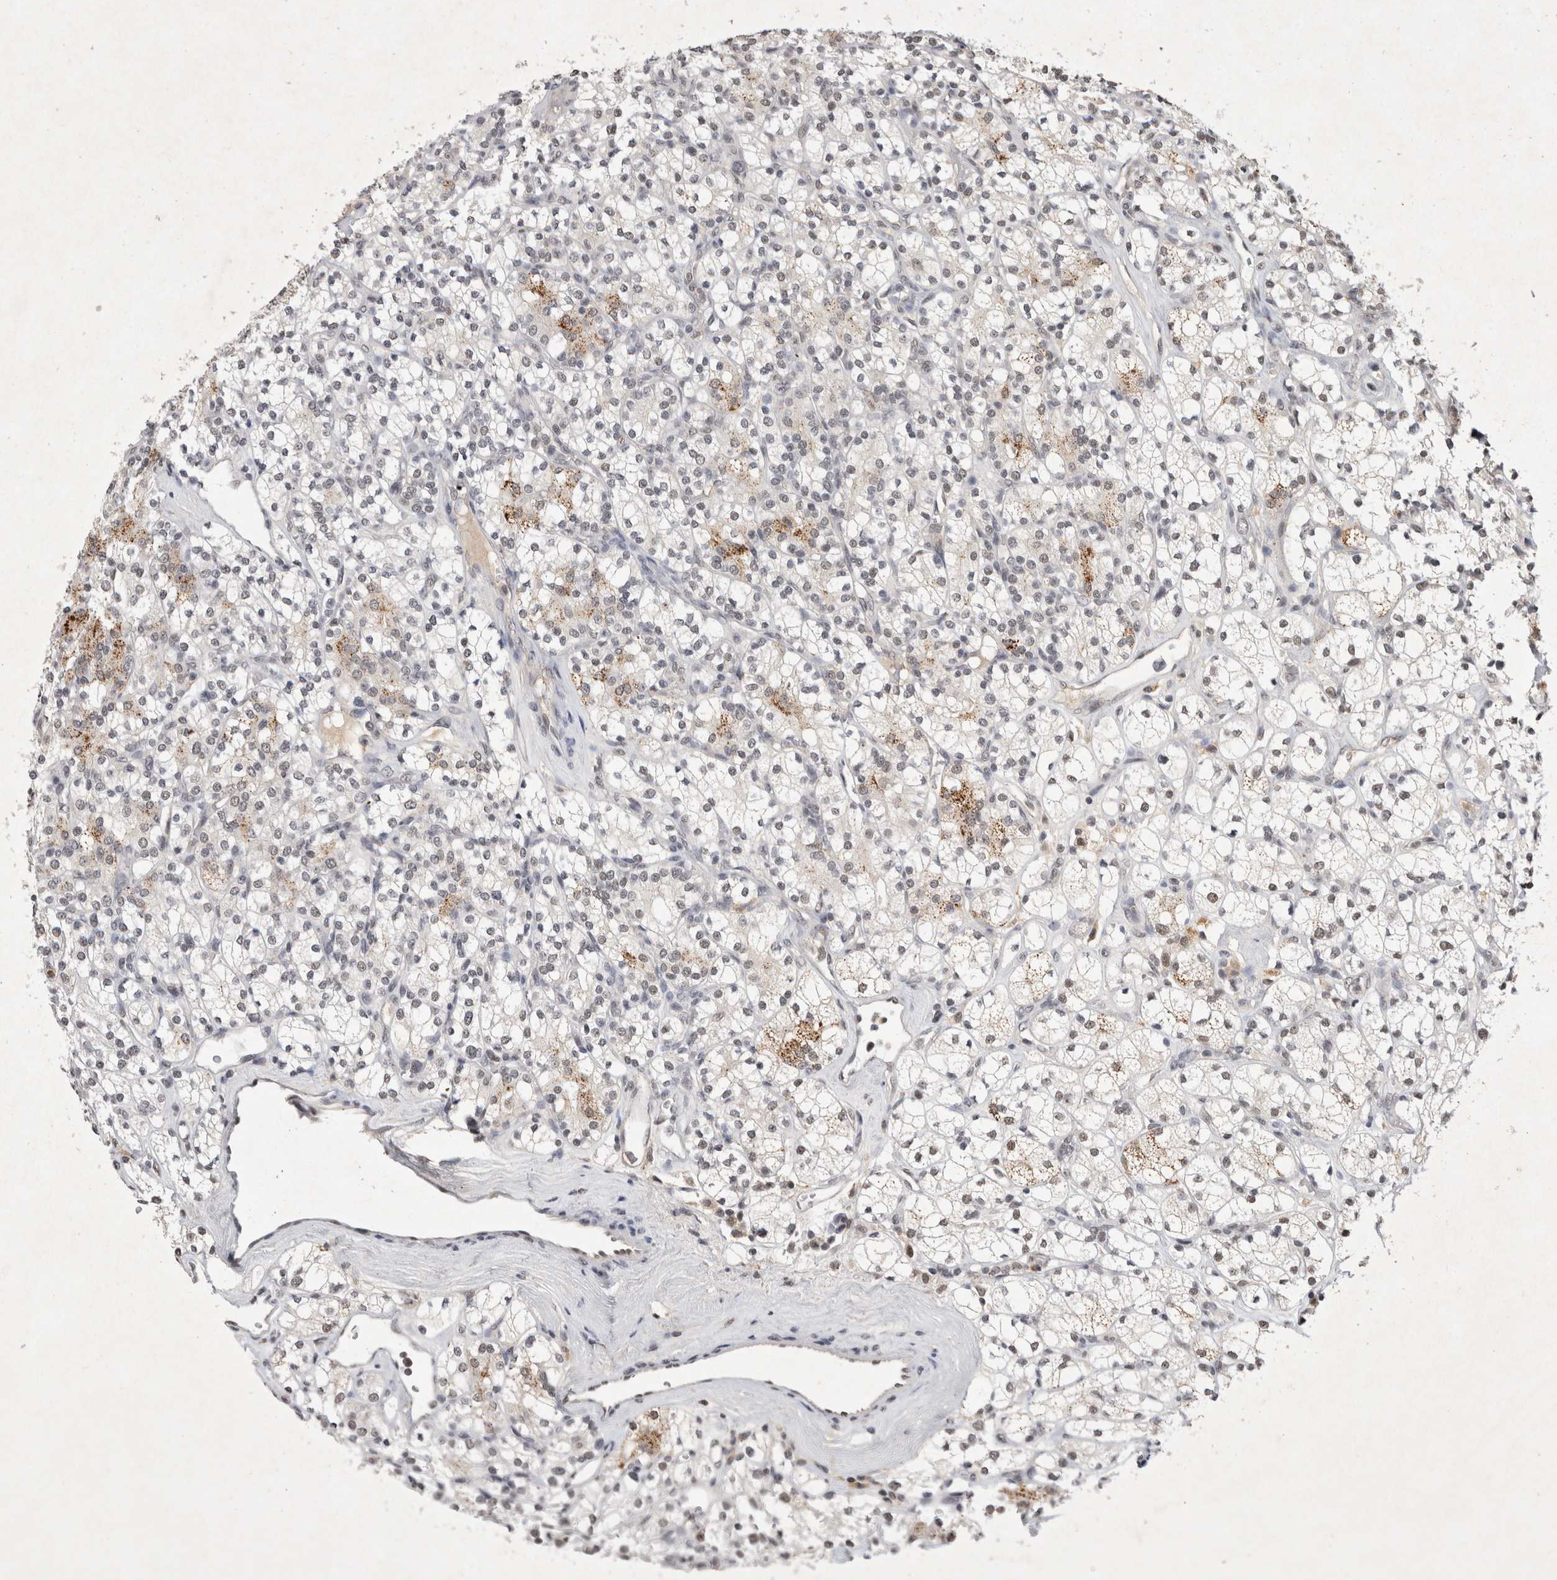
{"staining": {"intensity": "weak", "quantity": "<25%", "location": "cytoplasmic/membranous,nuclear"}, "tissue": "renal cancer", "cell_type": "Tumor cells", "image_type": "cancer", "snomed": [{"axis": "morphology", "description": "Adenocarcinoma, NOS"}, {"axis": "topography", "description": "Kidney"}], "caption": "Immunohistochemistry of human renal adenocarcinoma reveals no positivity in tumor cells. (DAB (3,3'-diaminobenzidine) immunohistochemistry (IHC) visualized using brightfield microscopy, high magnification).", "gene": "XRCC5", "patient": {"sex": "male", "age": 77}}